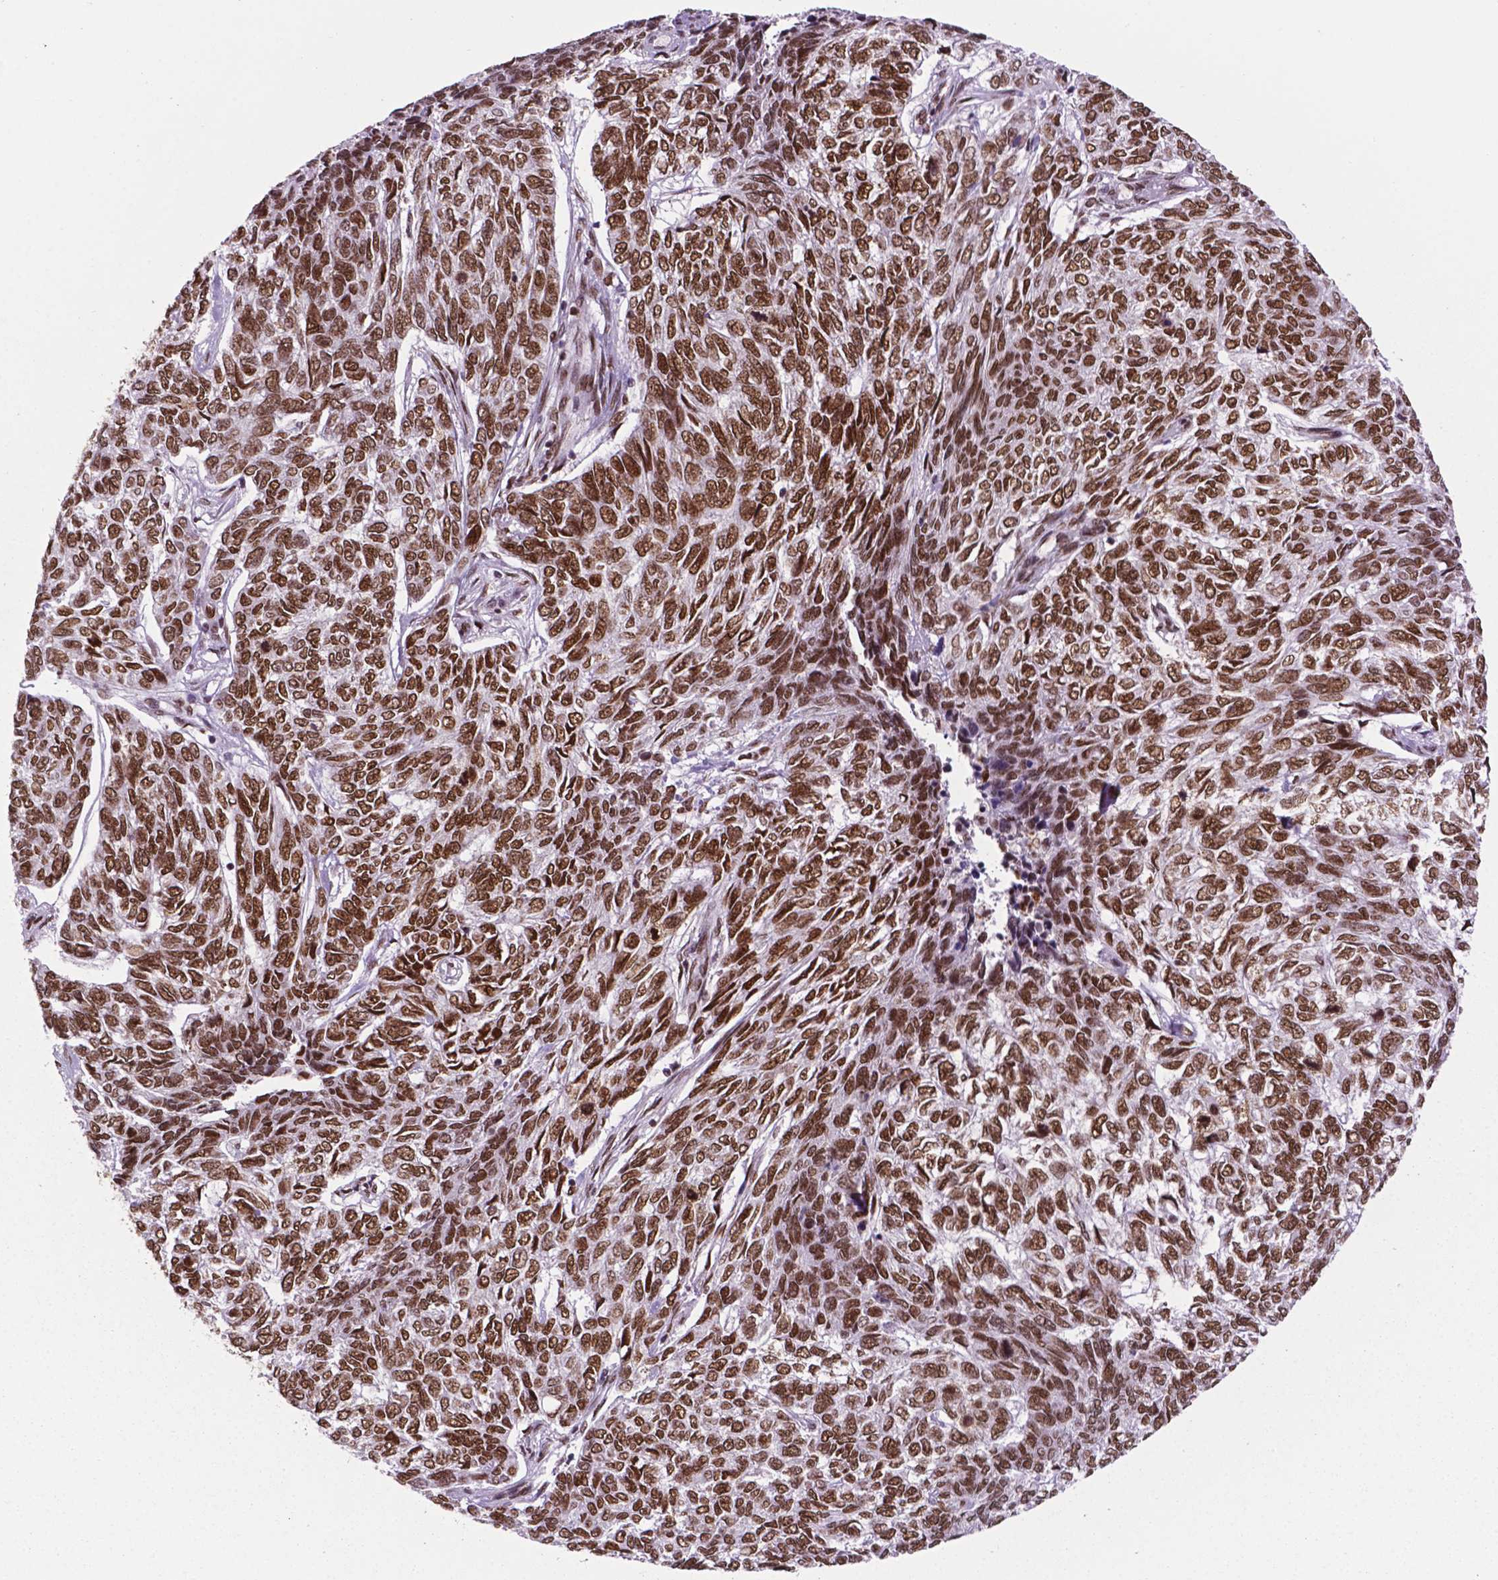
{"staining": {"intensity": "moderate", "quantity": "25%-75%", "location": "nuclear"}, "tissue": "skin cancer", "cell_type": "Tumor cells", "image_type": "cancer", "snomed": [{"axis": "morphology", "description": "Basal cell carcinoma"}, {"axis": "topography", "description": "Skin"}], "caption": "This photomicrograph displays immunohistochemistry (IHC) staining of basal cell carcinoma (skin), with medium moderate nuclear positivity in about 25%-75% of tumor cells.", "gene": "MLH1", "patient": {"sex": "female", "age": 65}}